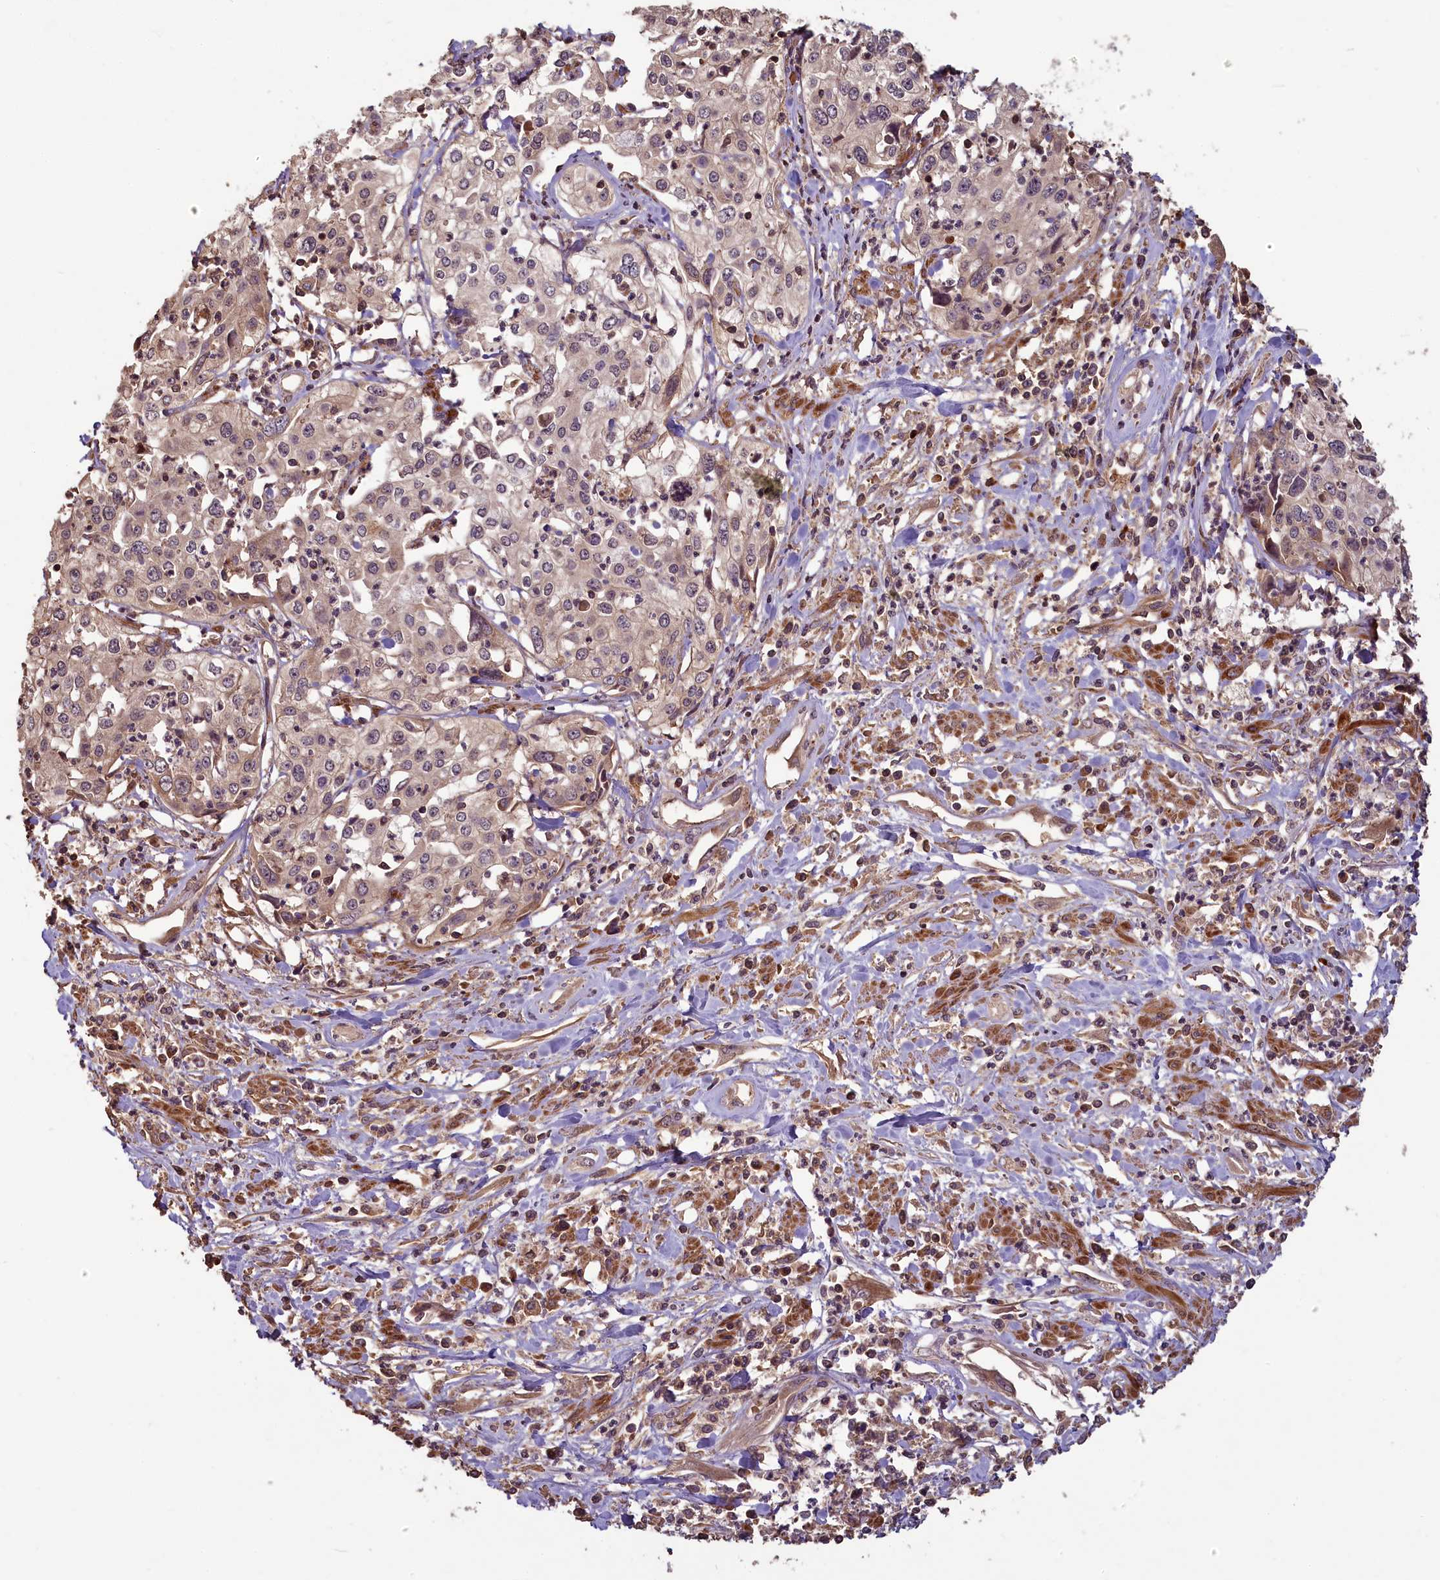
{"staining": {"intensity": "weak", "quantity": "25%-75%", "location": "cytoplasmic/membranous"}, "tissue": "cervical cancer", "cell_type": "Tumor cells", "image_type": "cancer", "snomed": [{"axis": "morphology", "description": "Squamous cell carcinoma, NOS"}, {"axis": "topography", "description": "Cervix"}], "caption": "Immunohistochemistry micrograph of neoplastic tissue: human cervical cancer stained using IHC exhibits low levels of weak protein expression localized specifically in the cytoplasmic/membranous of tumor cells, appearing as a cytoplasmic/membranous brown color.", "gene": "NUDT6", "patient": {"sex": "female", "age": 31}}